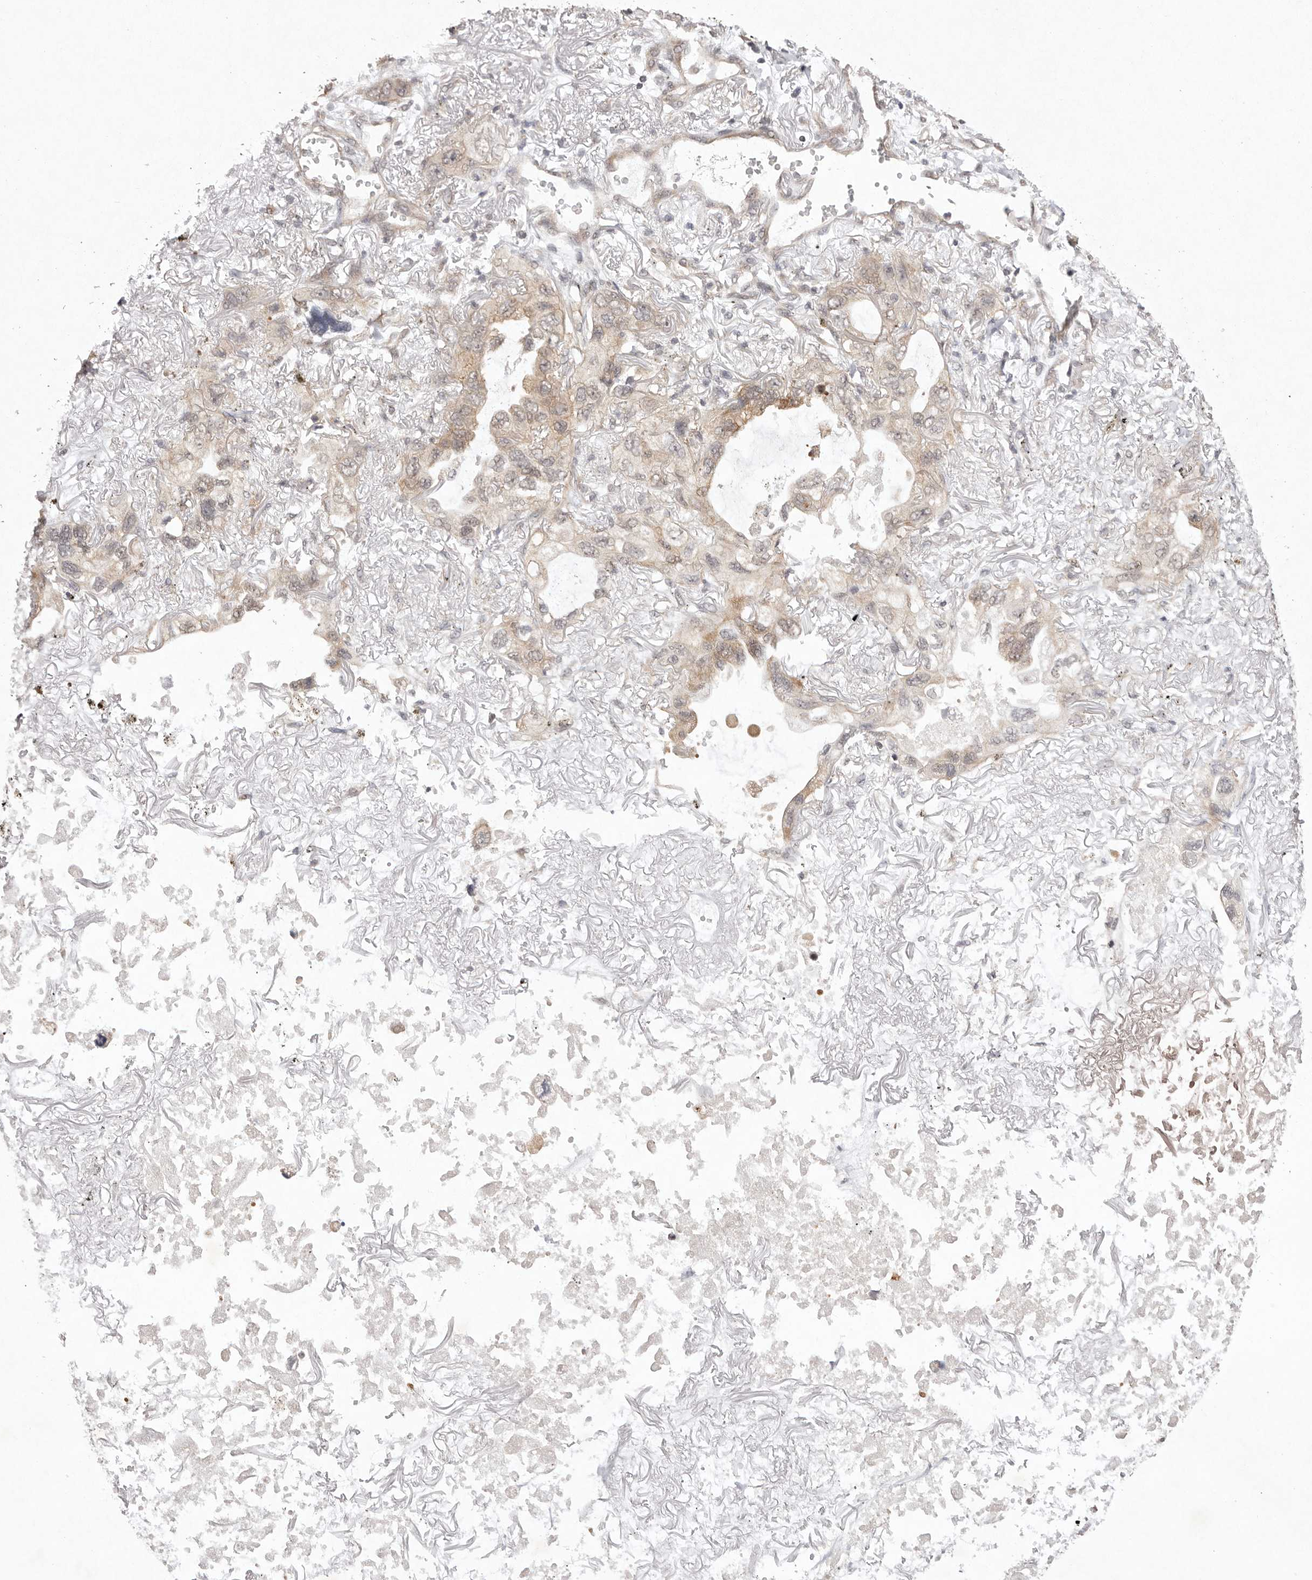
{"staining": {"intensity": "weak", "quantity": ">75%", "location": "cytoplasmic/membranous"}, "tissue": "lung cancer", "cell_type": "Tumor cells", "image_type": "cancer", "snomed": [{"axis": "morphology", "description": "Squamous cell carcinoma, NOS"}, {"axis": "topography", "description": "Lung"}], "caption": "Human squamous cell carcinoma (lung) stained with a protein marker exhibits weak staining in tumor cells.", "gene": "BUD31", "patient": {"sex": "female", "age": 73}}